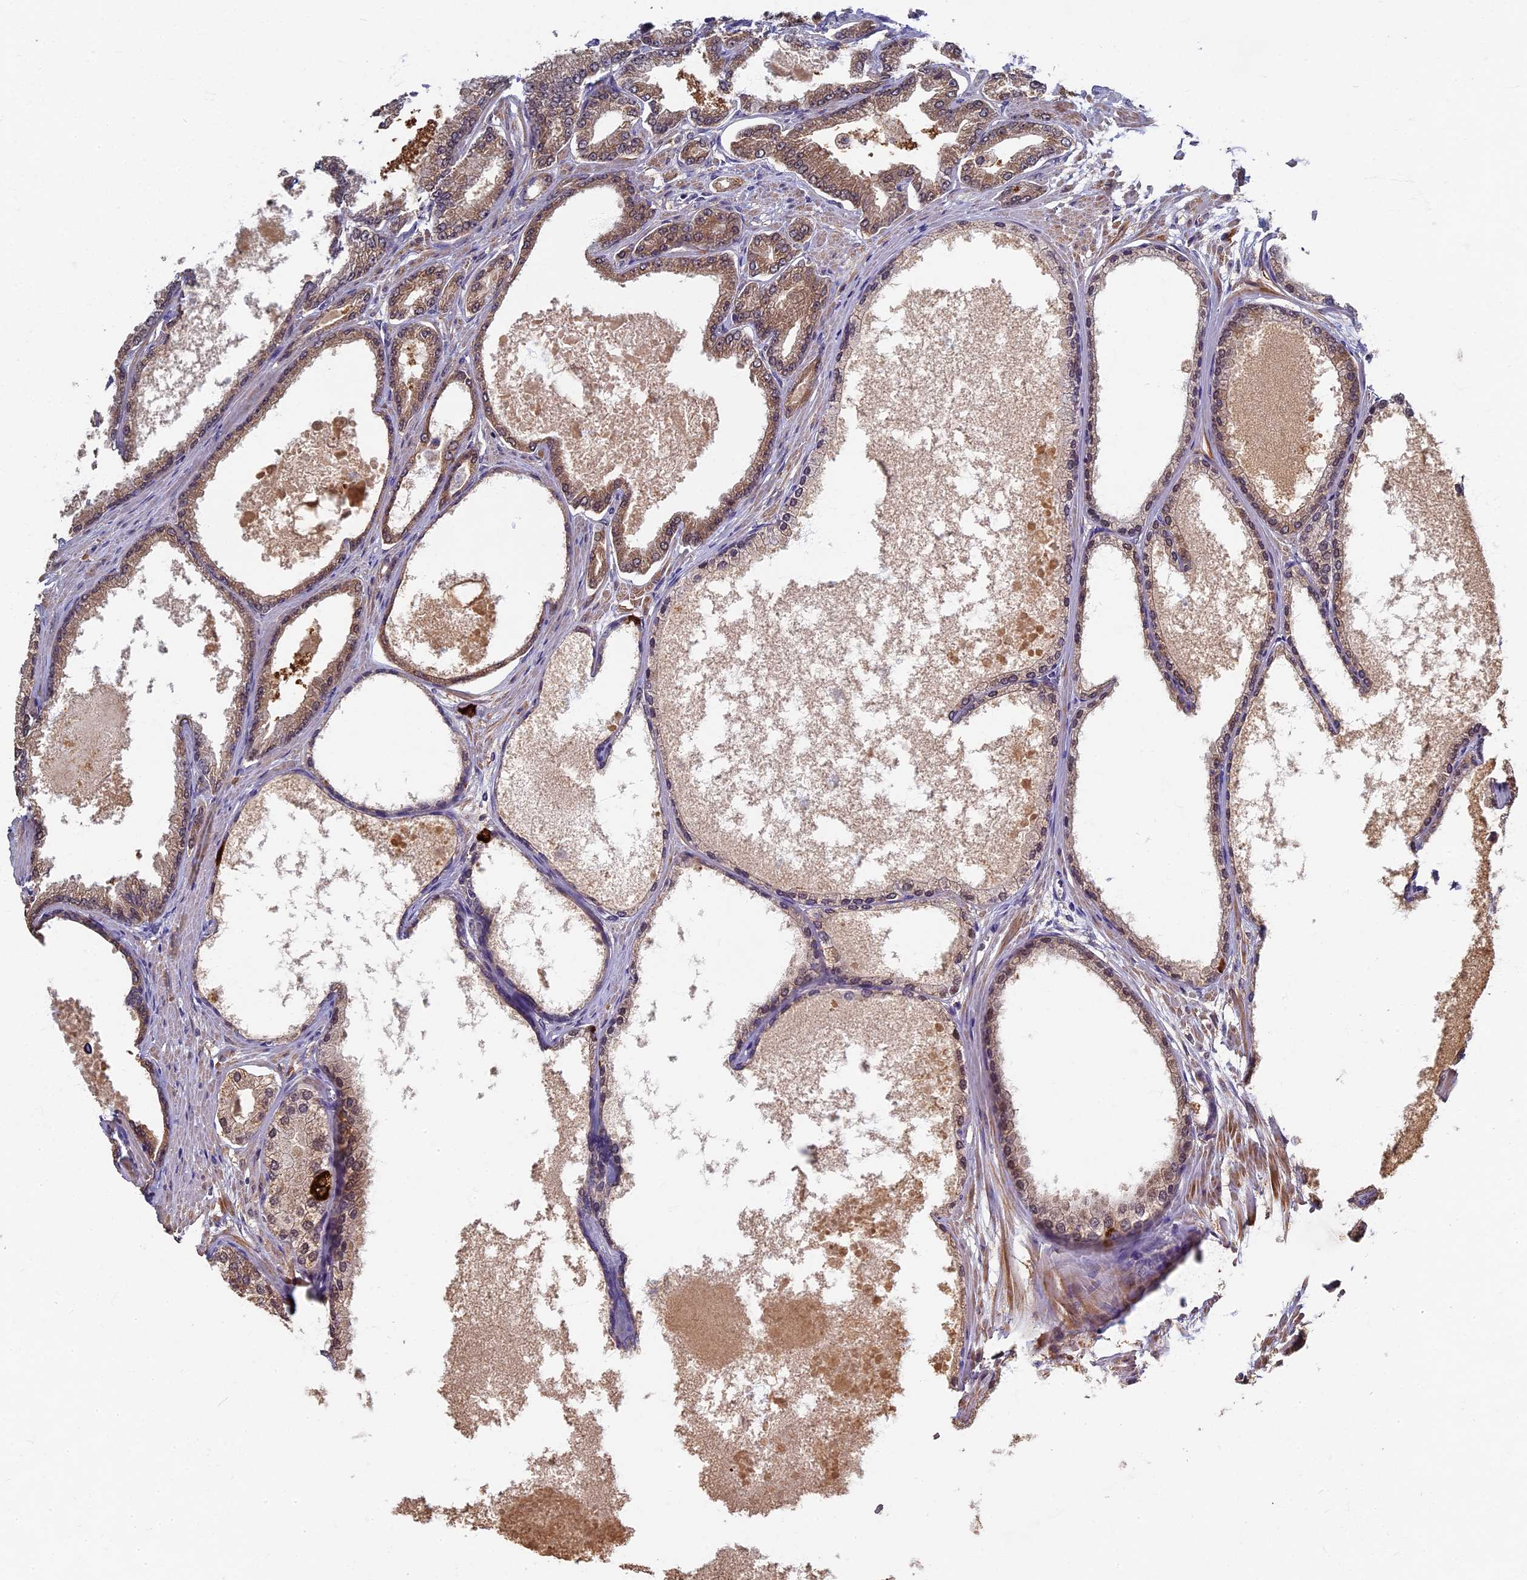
{"staining": {"intensity": "moderate", "quantity": ">75%", "location": "cytoplasmic/membranous"}, "tissue": "prostate cancer", "cell_type": "Tumor cells", "image_type": "cancer", "snomed": [{"axis": "morphology", "description": "Adenocarcinoma, Low grade"}, {"axis": "topography", "description": "Prostate"}], "caption": "DAB immunohistochemical staining of human prostate cancer (adenocarcinoma (low-grade)) demonstrates moderate cytoplasmic/membranous protein positivity in about >75% of tumor cells.", "gene": "RSPH3", "patient": {"sex": "male", "age": 63}}